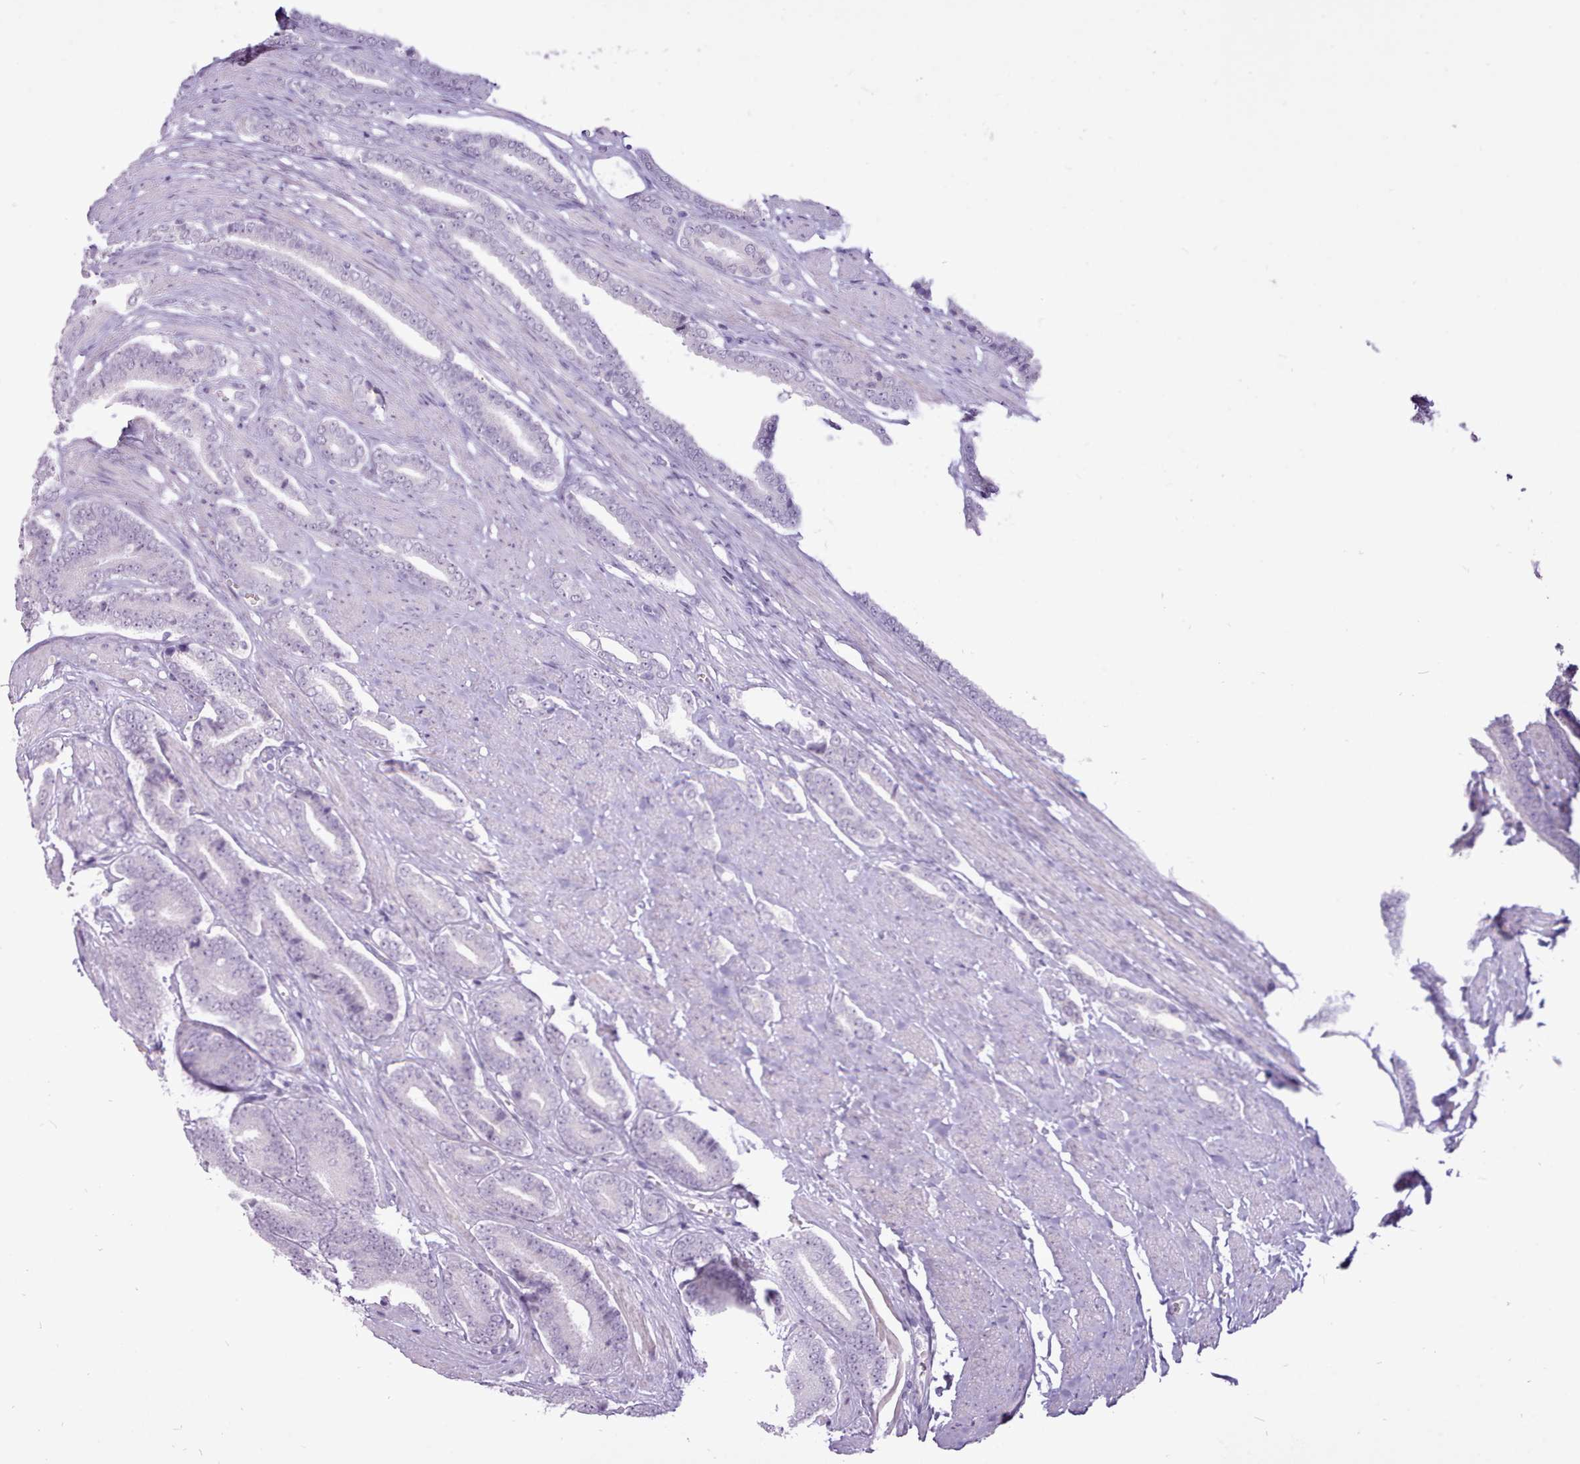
{"staining": {"intensity": "negative", "quantity": "none", "location": "none"}, "tissue": "prostate cancer", "cell_type": "Tumor cells", "image_type": "cancer", "snomed": [{"axis": "morphology", "description": "Adenocarcinoma, NOS"}, {"axis": "topography", "description": "Prostate and seminal vesicle, NOS"}], "caption": "This image is of prostate cancer stained with immunohistochemistry to label a protein in brown with the nuclei are counter-stained blue. There is no positivity in tumor cells.", "gene": "ATRAID", "patient": {"sex": "male", "age": 76}}